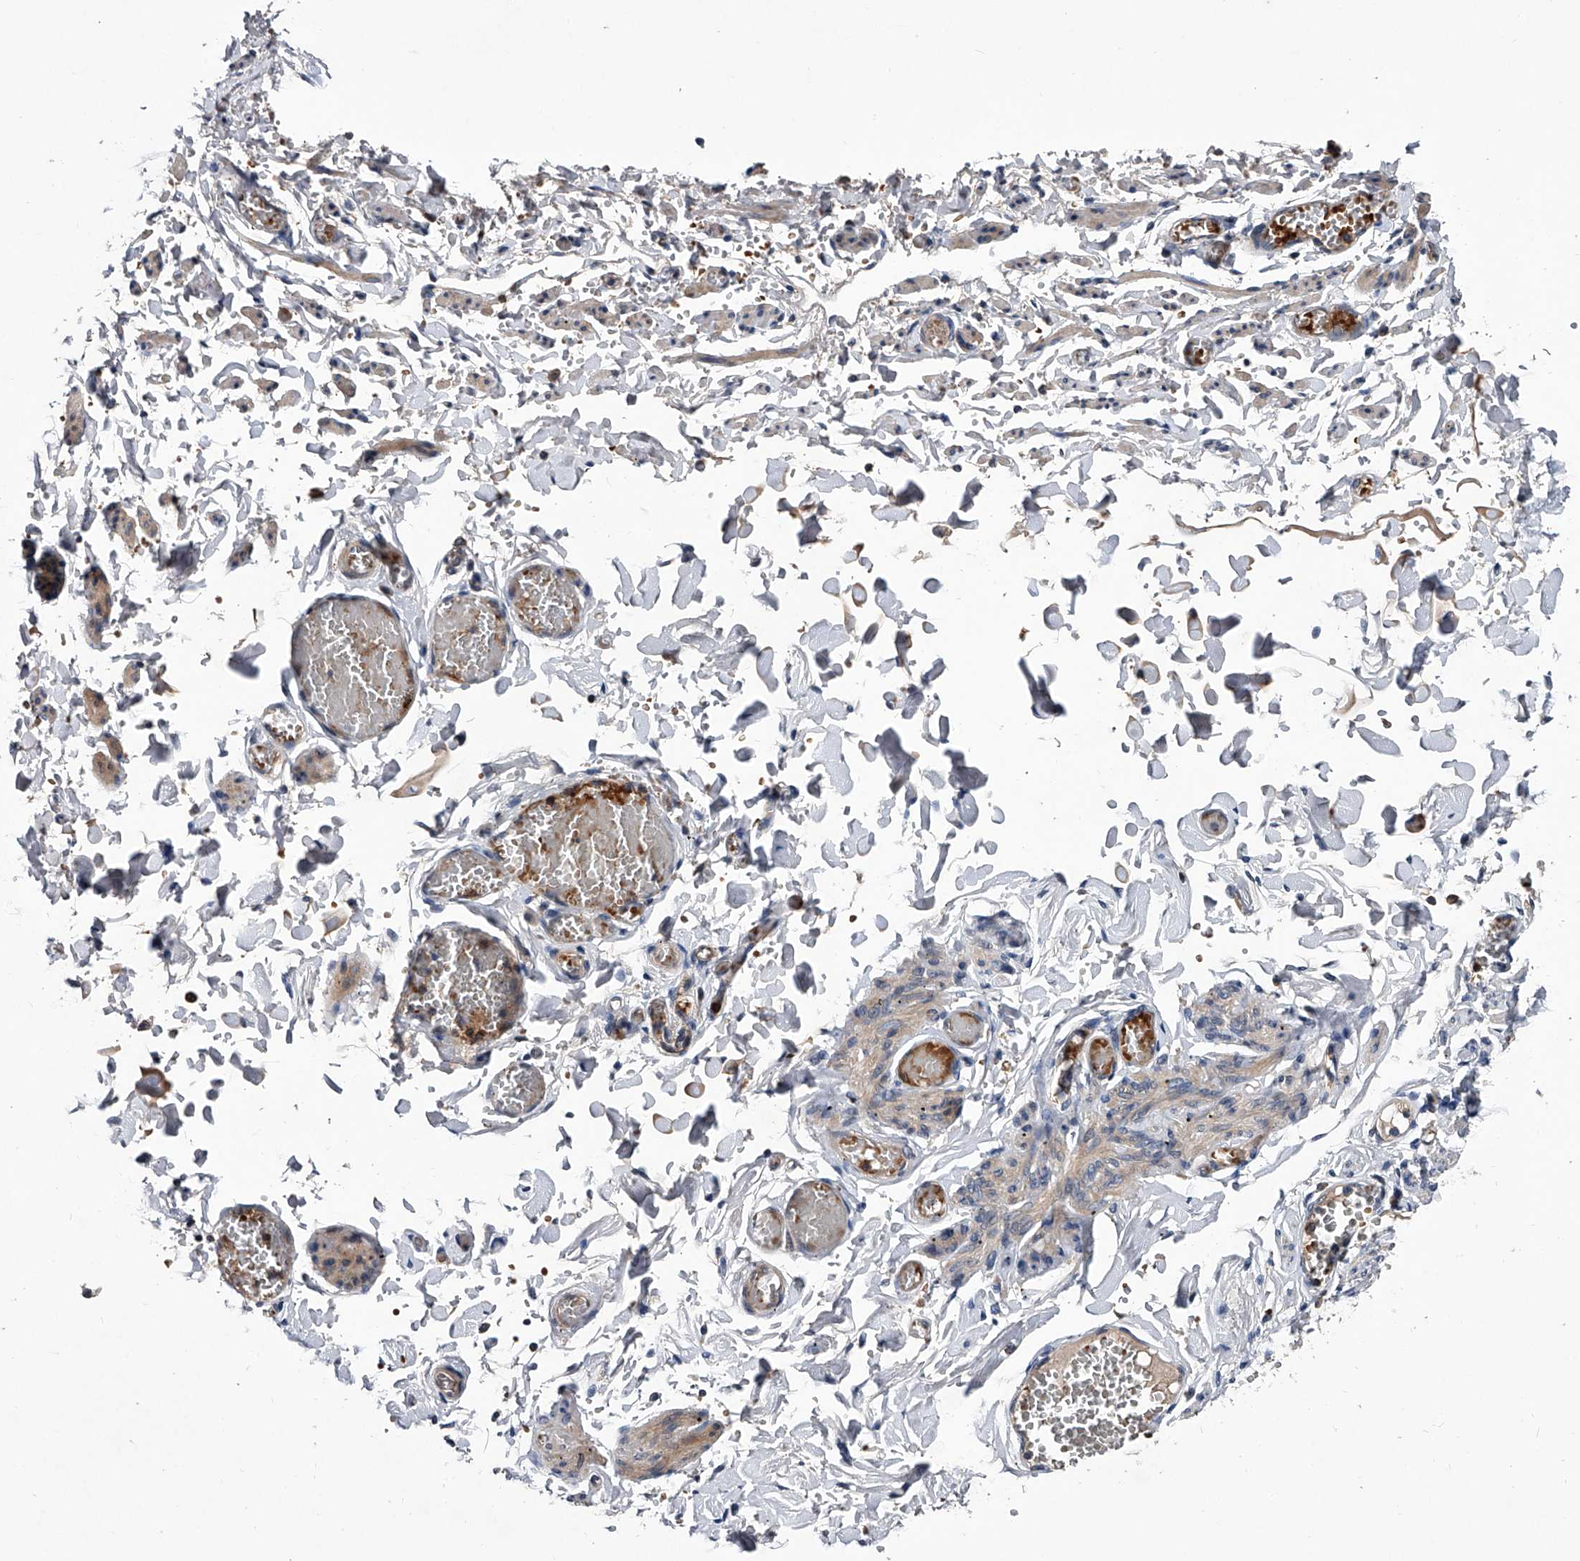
{"staining": {"intensity": "negative", "quantity": "none", "location": "none"}, "tissue": "adipose tissue", "cell_type": "Adipocytes", "image_type": "normal", "snomed": [{"axis": "morphology", "description": "Normal tissue, NOS"}, {"axis": "topography", "description": "Vascular tissue"}, {"axis": "topography", "description": "Fallopian tube"}, {"axis": "topography", "description": "Ovary"}], "caption": "The IHC micrograph has no significant expression in adipocytes of adipose tissue.", "gene": "ZNF30", "patient": {"sex": "female", "age": 67}}